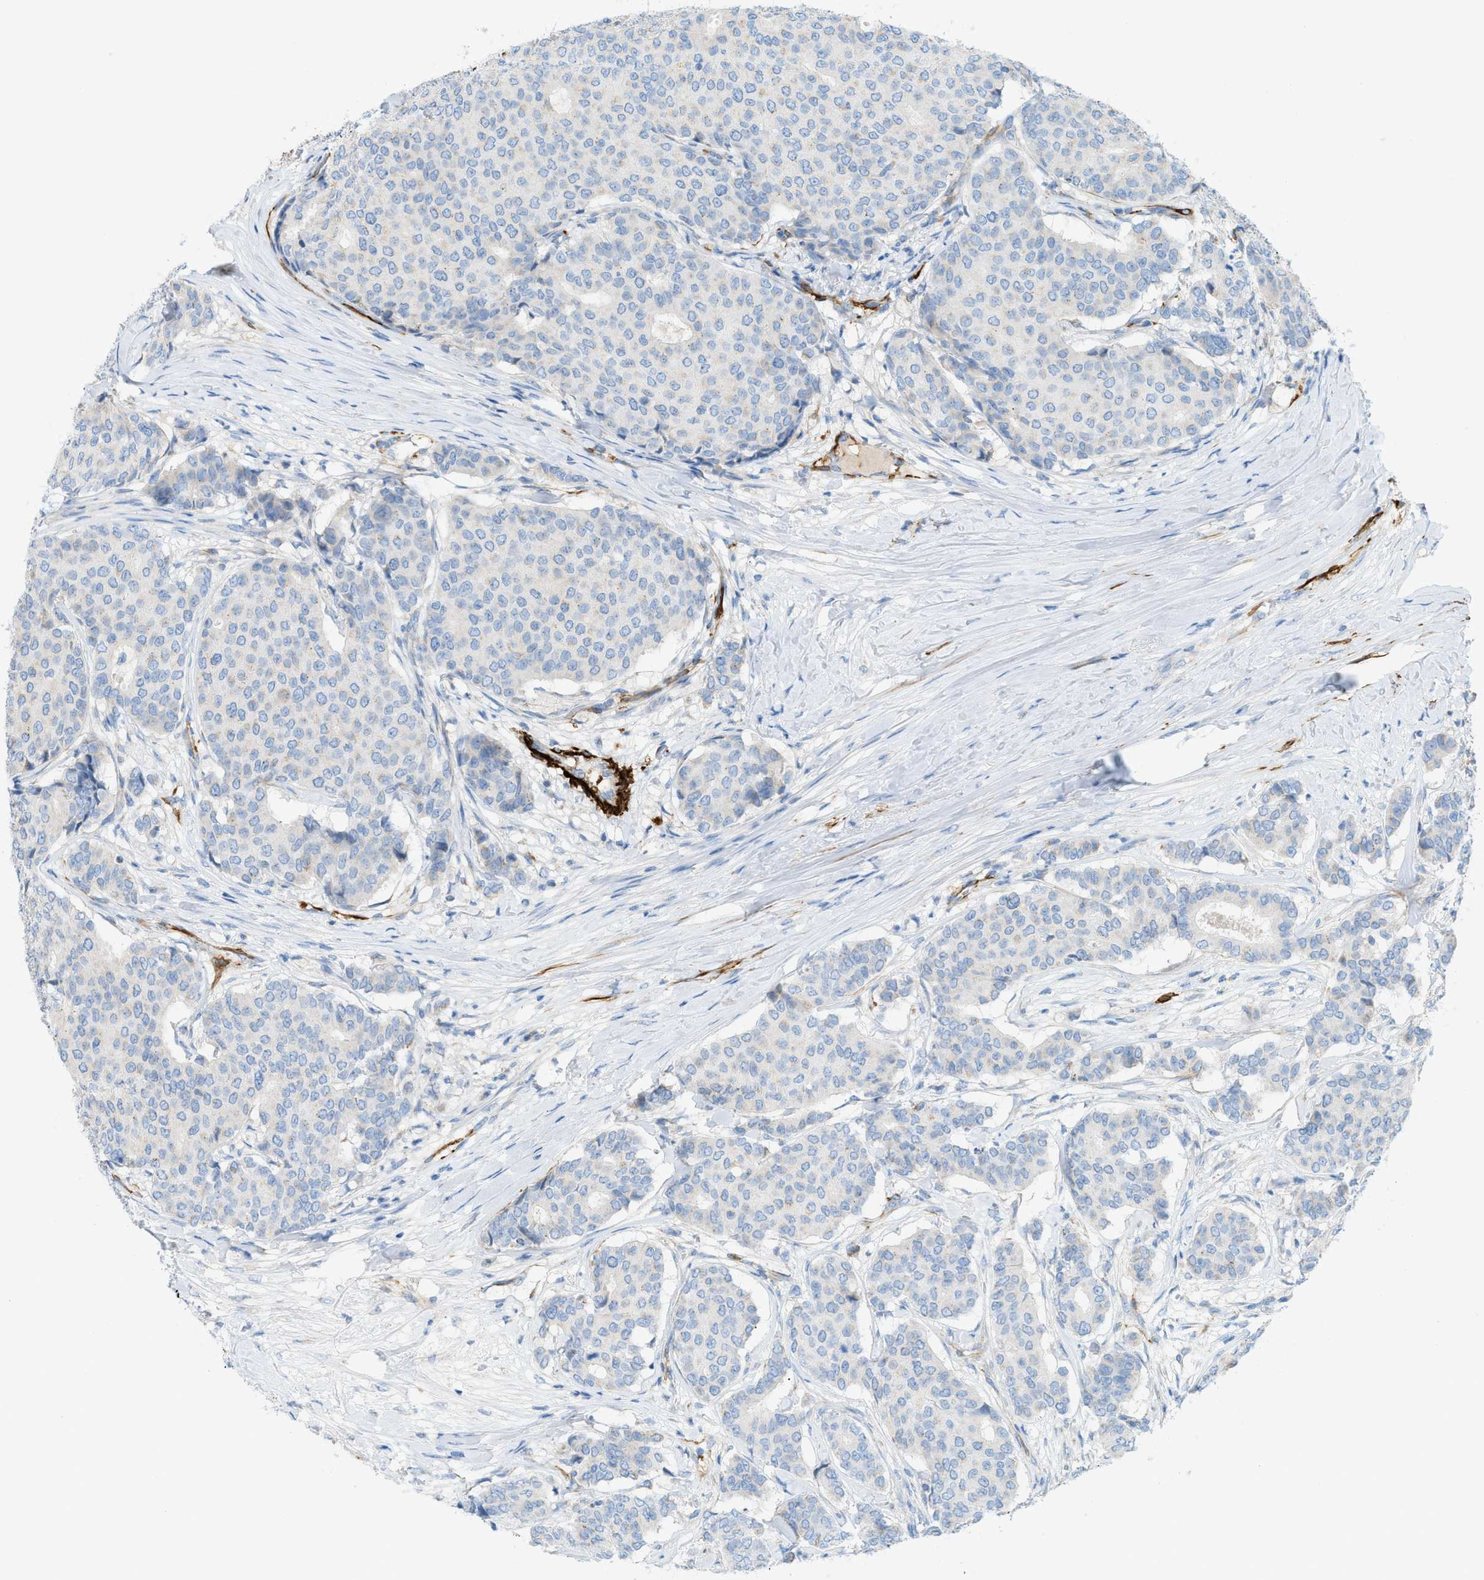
{"staining": {"intensity": "negative", "quantity": "none", "location": "none"}, "tissue": "breast cancer", "cell_type": "Tumor cells", "image_type": "cancer", "snomed": [{"axis": "morphology", "description": "Duct carcinoma"}, {"axis": "topography", "description": "Breast"}], "caption": "Immunohistochemistry (IHC) micrograph of human invasive ductal carcinoma (breast) stained for a protein (brown), which reveals no positivity in tumor cells.", "gene": "MYH11", "patient": {"sex": "female", "age": 75}}